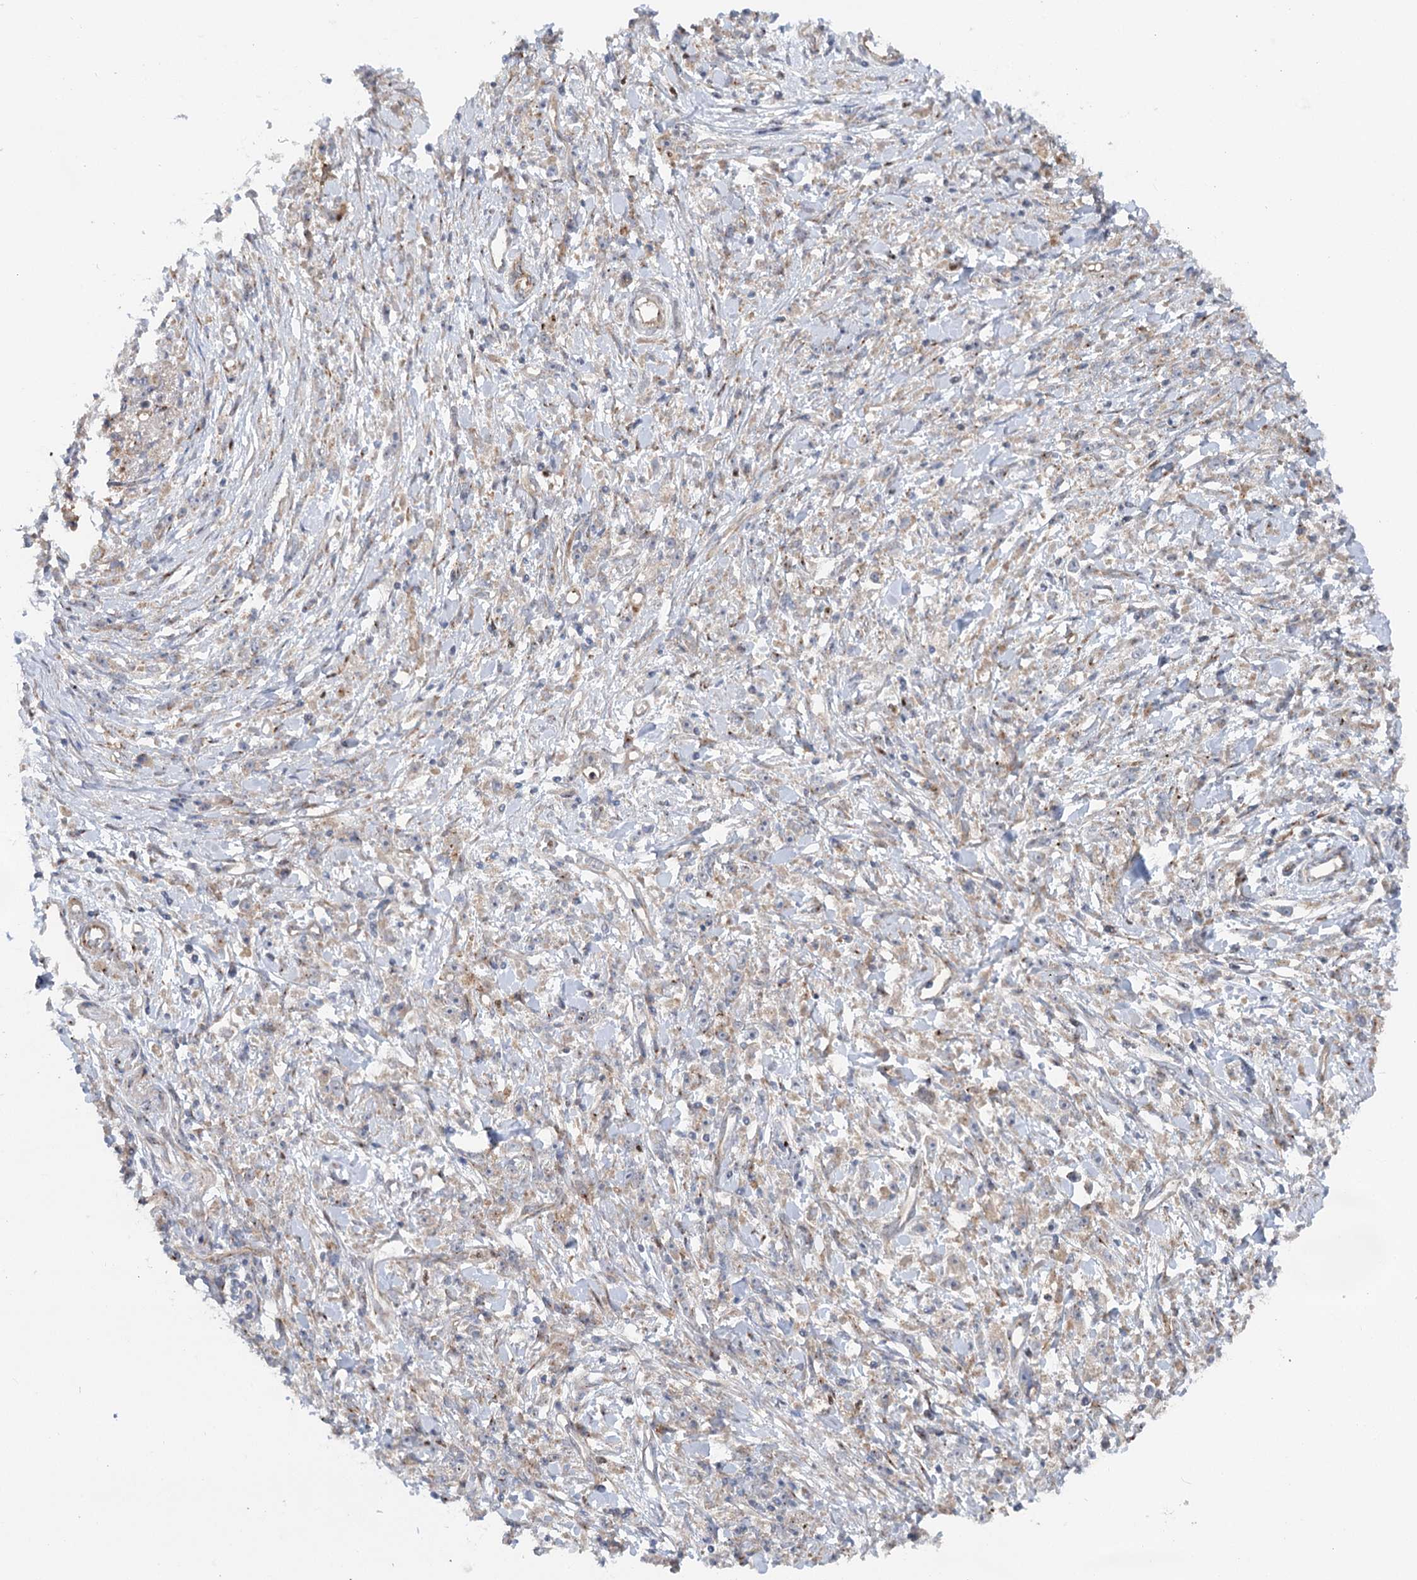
{"staining": {"intensity": "negative", "quantity": "none", "location": "none"}, "tissue": "stomach cancer", "cell_type": "Tumor cells", "image_type": "cancer", "snomed": [{"axis": "morphology", "description": "Adenocarcinoma, NOS"}, {"axis": "topography", "description": "Stomach"}], "caption": "An immunohistochemistry (IHC) micrograph of stomach cancer (adenocarcinoma) is shown. There is no staining in tumor cells of stomach cancer (adenocarcinoma).", "gene": "SCN11A", "patient": {"sex": "female", "age": 59}}